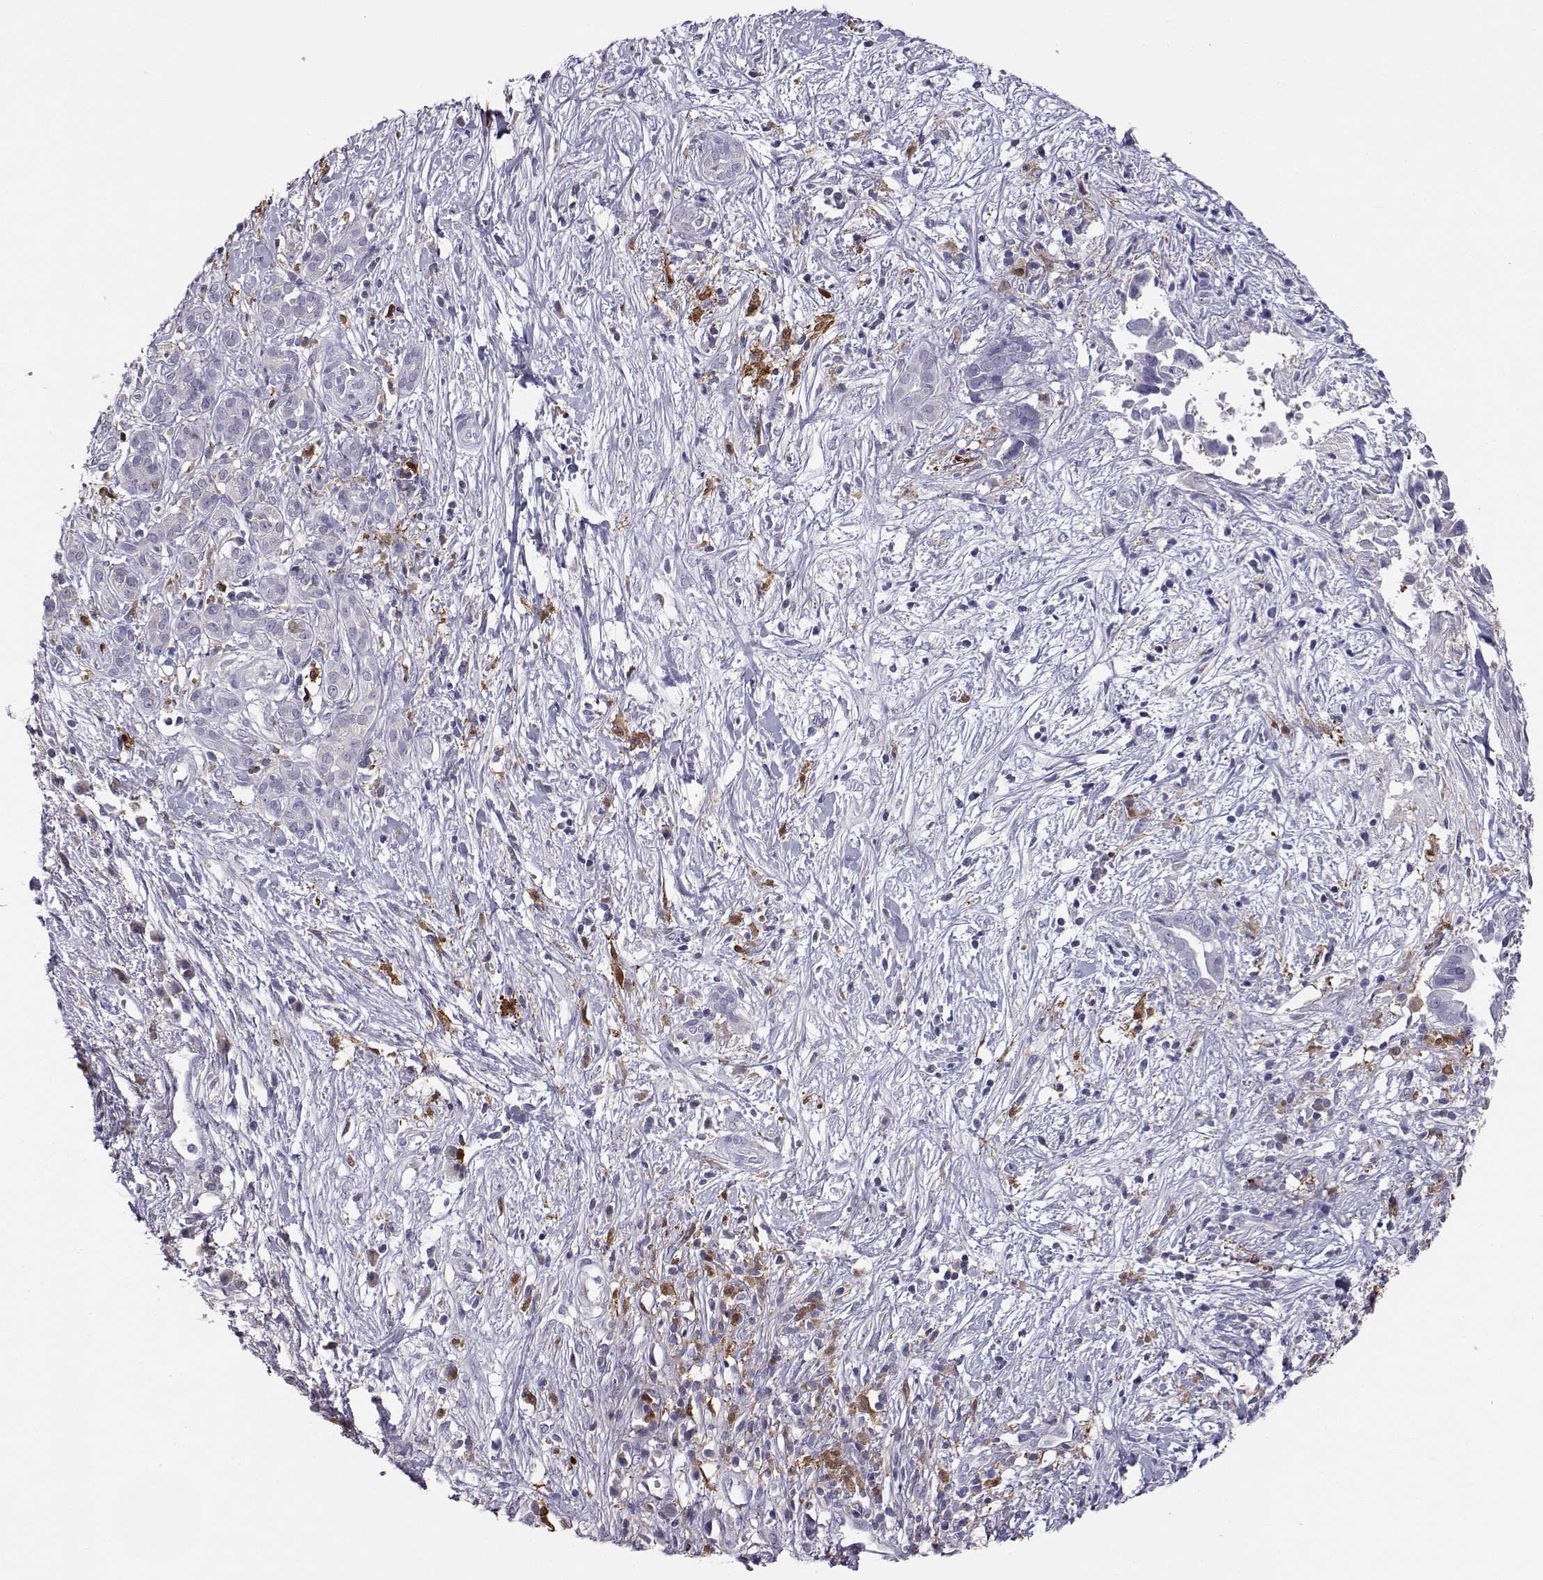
{"staining": {"intensity": "negative", "quantity": "none", "location": "none"}, "tissue": "pancreatic cancer", "cell_type": "Tumor cells", "image_type": "cancer", "snomed": [{"axis": "morphology", "description": "Adenocarcinoma, NOS"}, {"axis": "topography", "description": "Pancreas"}], "caption": "The IHC image has no significant expression in tumor cells of pancreatic cancer tissue. (DAB (3,3'-diaminobenzidine) IHC visualized using brightfield microscopy, high magnification).", "gene": "AKR1B1", "patient": {"sex": "male", "age": 61}}